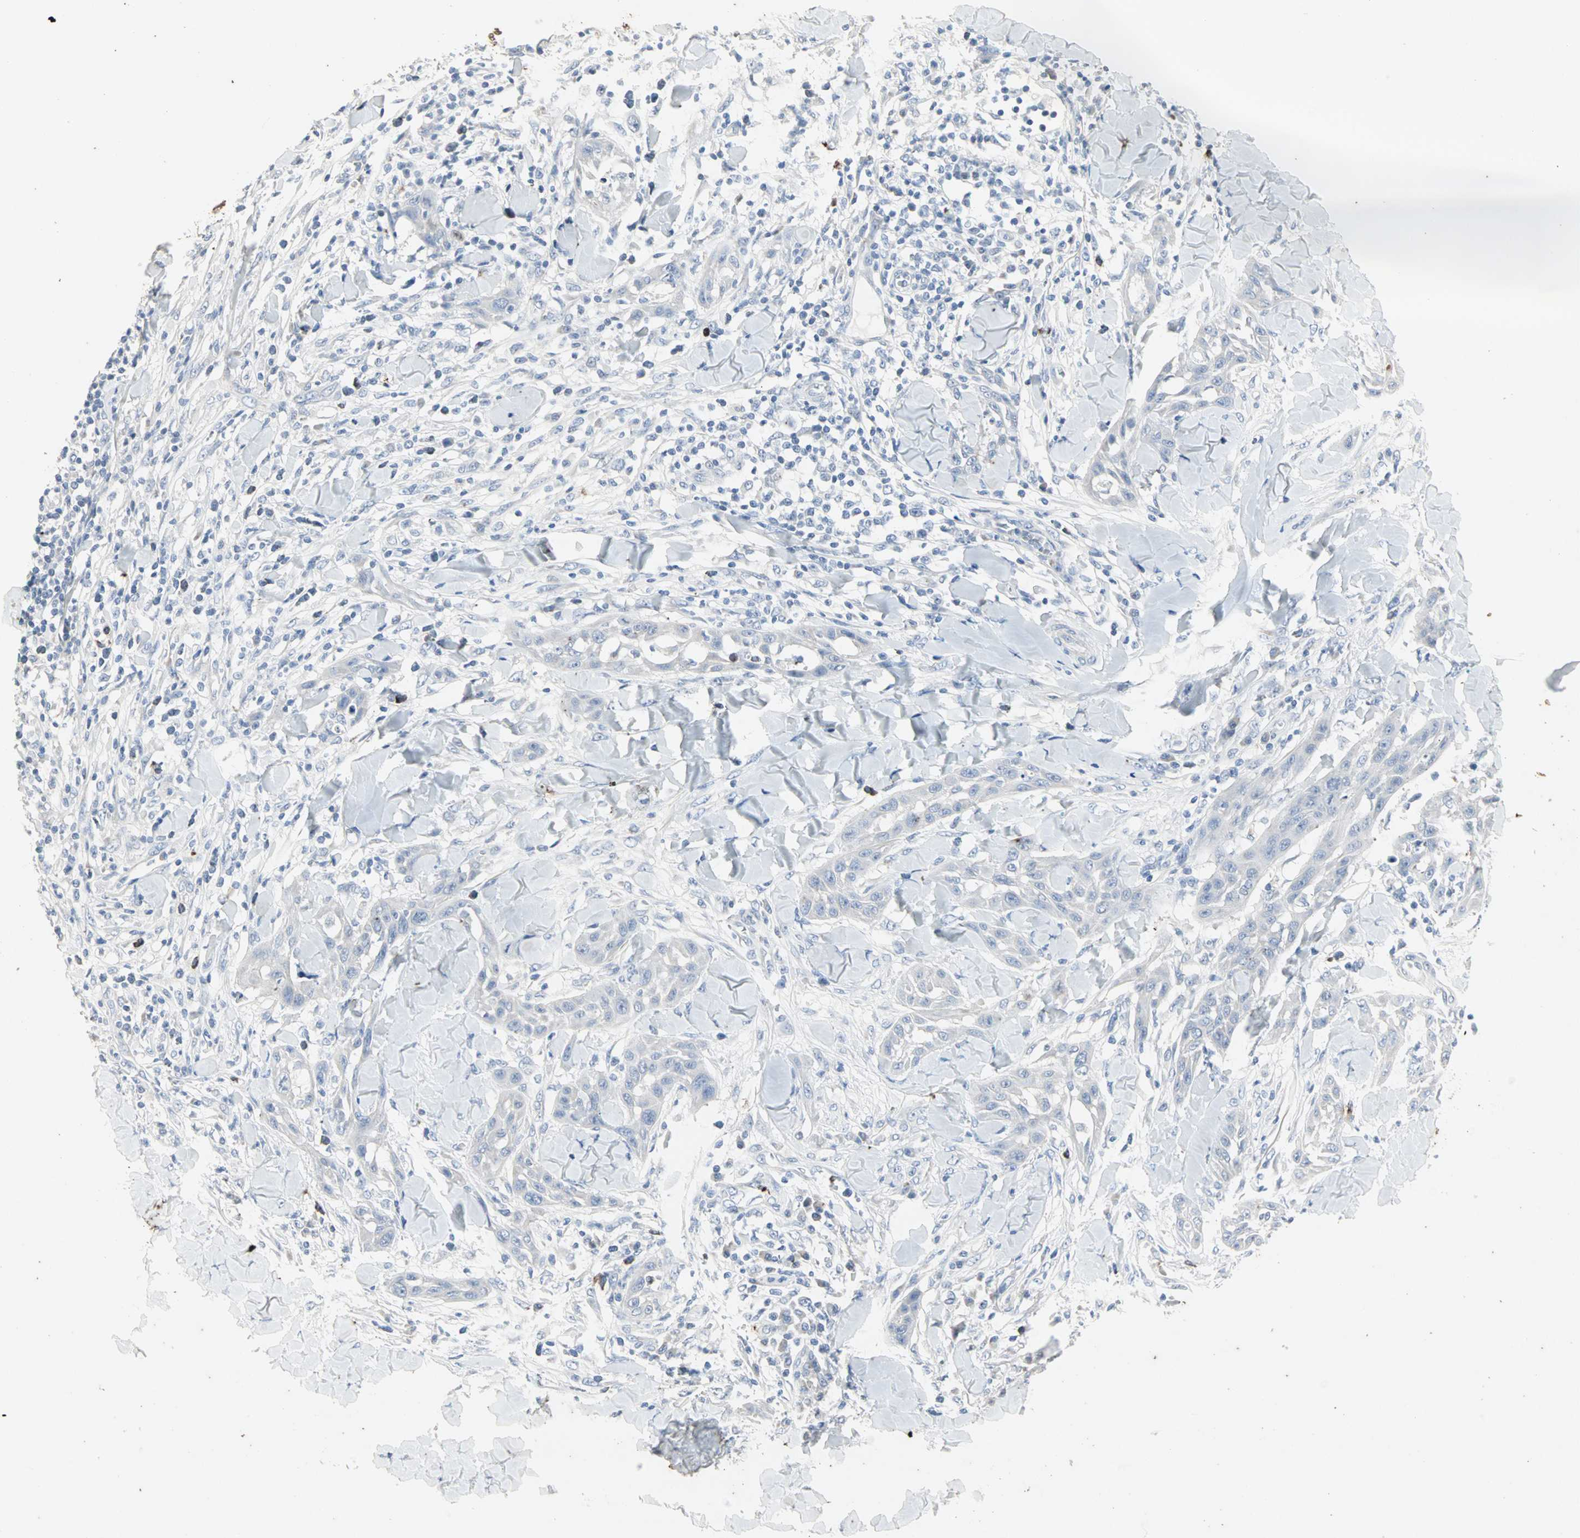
{"staining": {"intensity": "negative", "quantity": "none", "location": "none"}, "tissue": "skin cancer", "cell_type": "Tumor cells", "image_type": "cancer", "snomed": [{"axis": "morphology", "description": "Squamous cell carcinoma, NOS"}, {"axis": "topography", "description": "Skin"}], "caption": "IHC of skin cancer shows no expression in tumor cells.", "gene": "CEACAM6", "patient": {"sex": "male", "age": 24}}